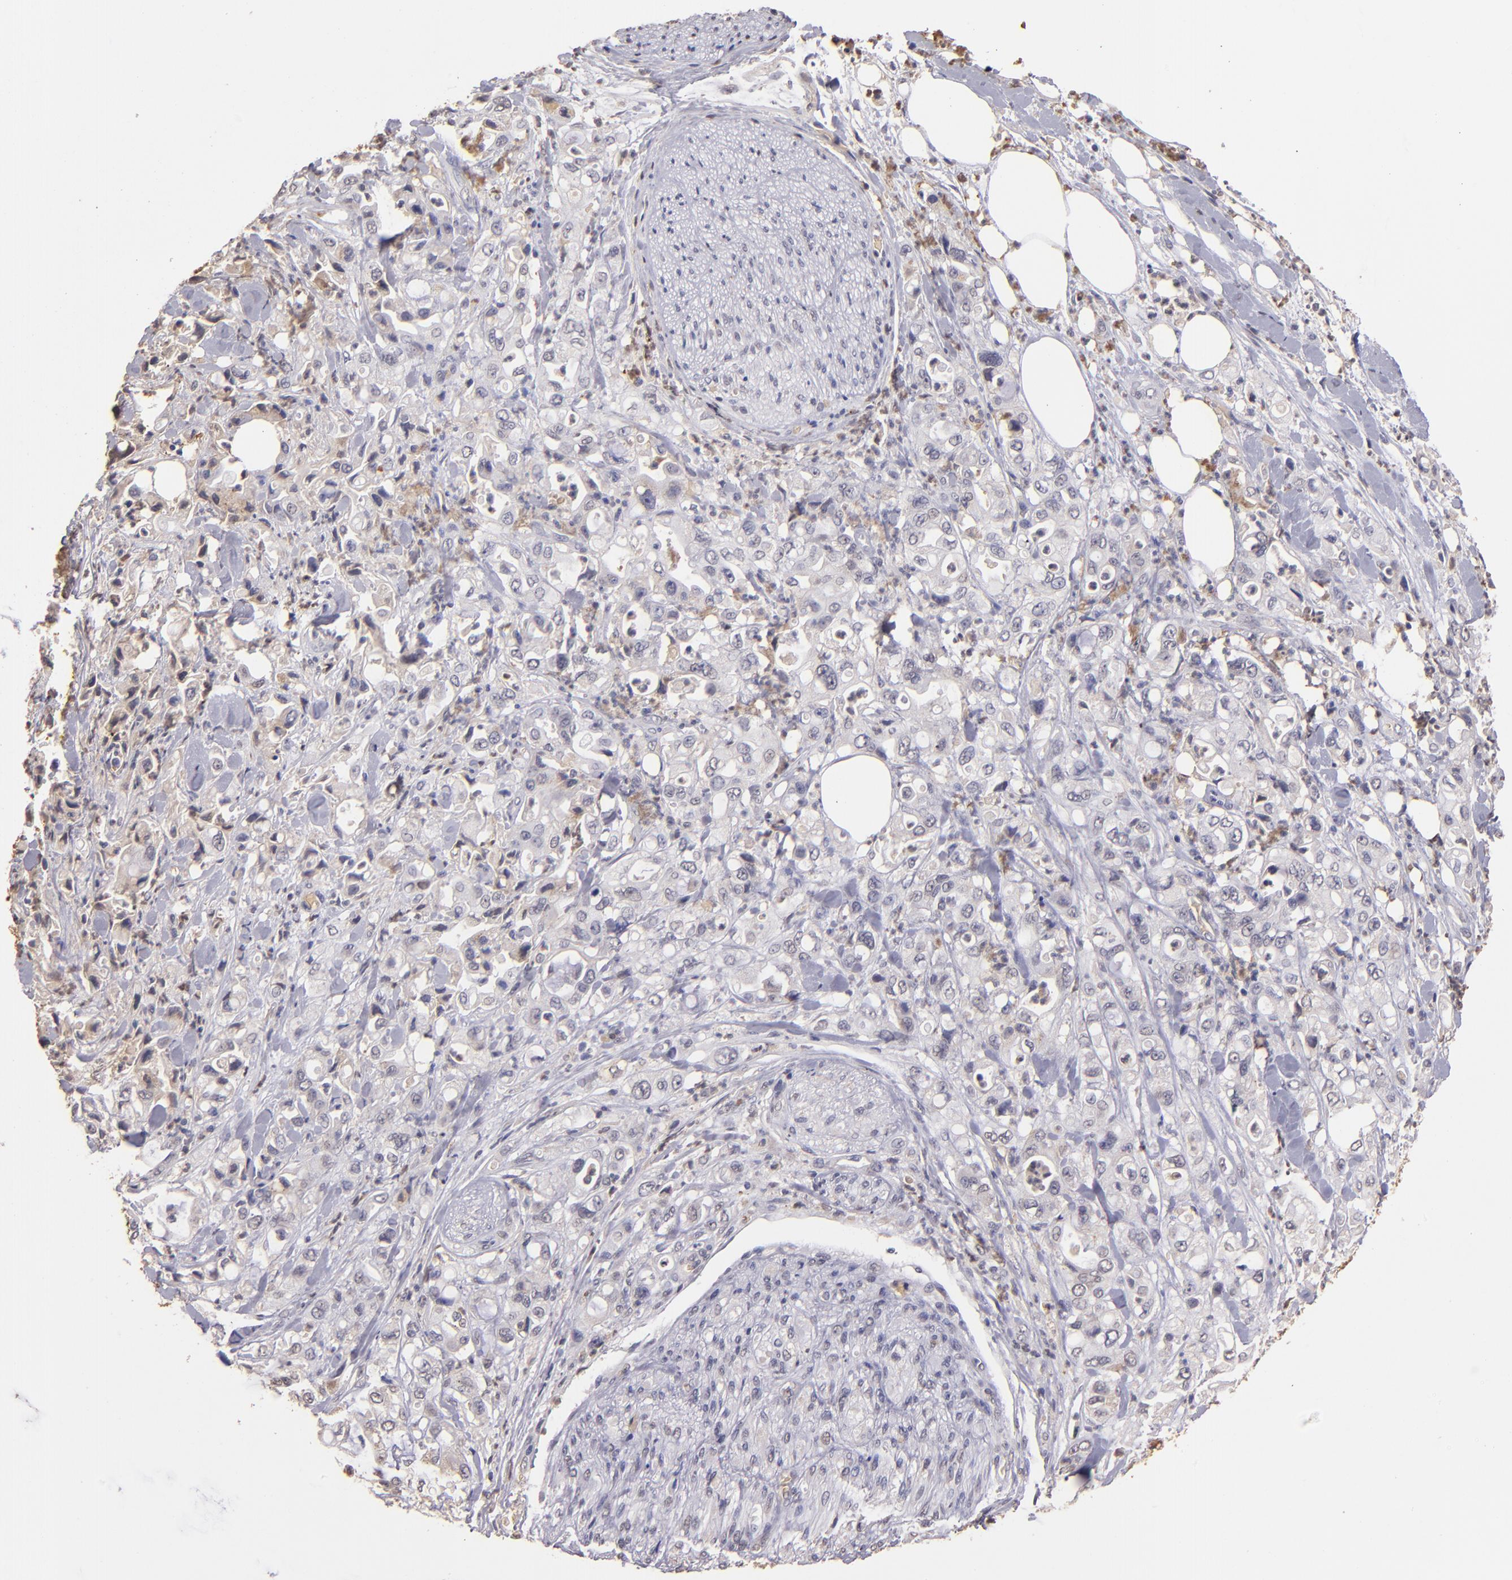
{"staining": {"intensity": "weak", "quantity": "<25%", "location": "cytoplasmic/membranous"}, "tissue": "pancreatic cancer", "cell_type": "Tumor cells", "image_type": "cancer", "snomed": [{"axis": "morphology", "description": "Adenocarcinoma, NOS"}, {"axis": "topography", "description": "Pancreas"}], "caption": "A micrograph of adenocarcinoma (pancreatic) stained for a protein exhibits no brown staining in tumor cells.", "gene": "SERPINC1", "patient": {"sex": "male", "age": 70}}